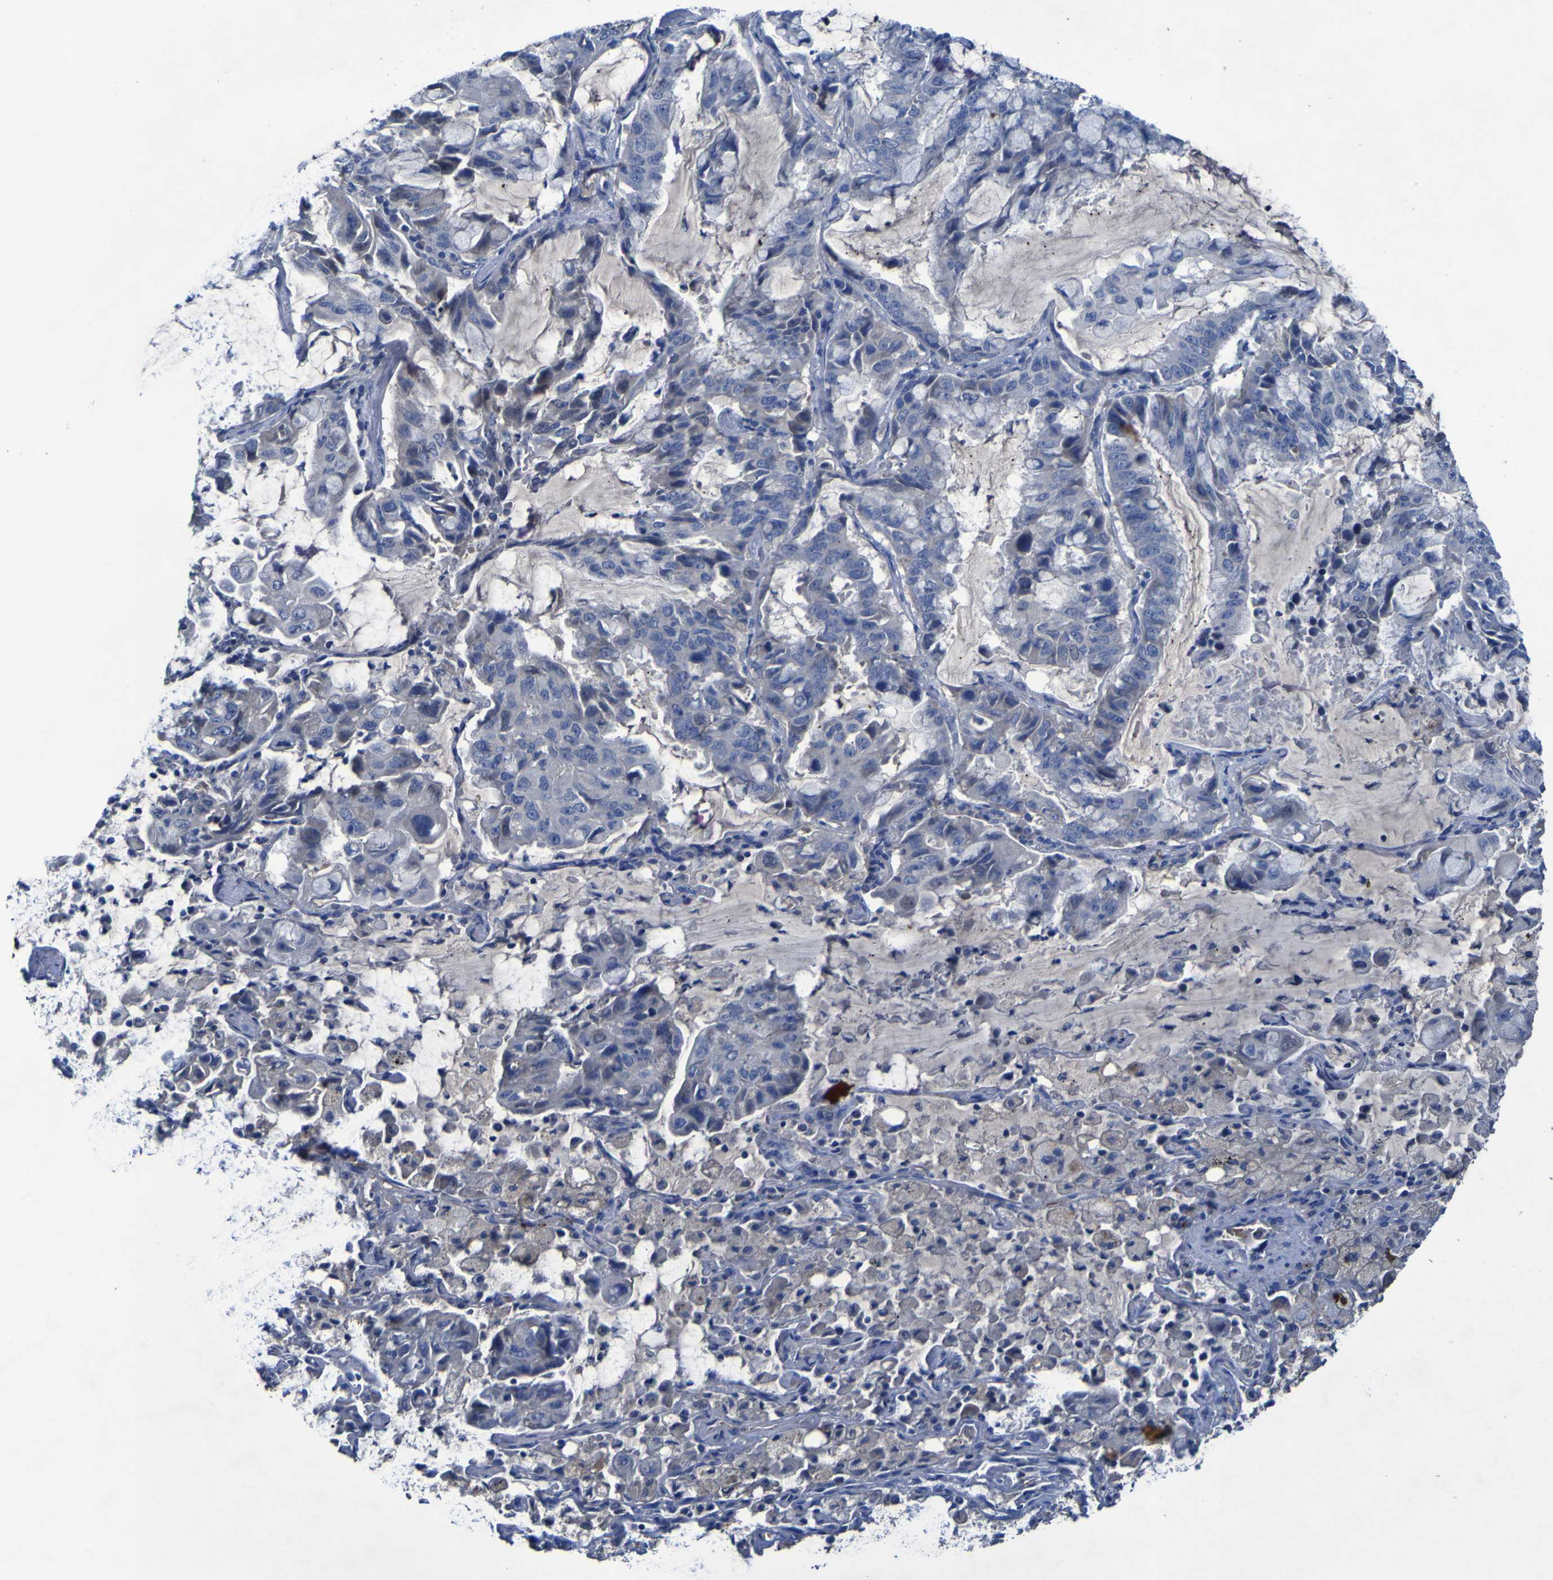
{"staining": {"intensity": "negative", "quantity": "none", "location": "none"}, "tissue": "lung cancer", "cell_type": "Tumor cells", "image_type": "cancer", "snomed": [{"axis": "morphology", "description": "Adenocarcinoma, NOS"}, {"axis": "topography", "description": "Lung"}], "caption": "A photomicrograph of lung cancer stained for a protein exhibits no brown staining in tumor cells.", "gene": "SGK2", "patient": {"sex": "male", "age": 64}}